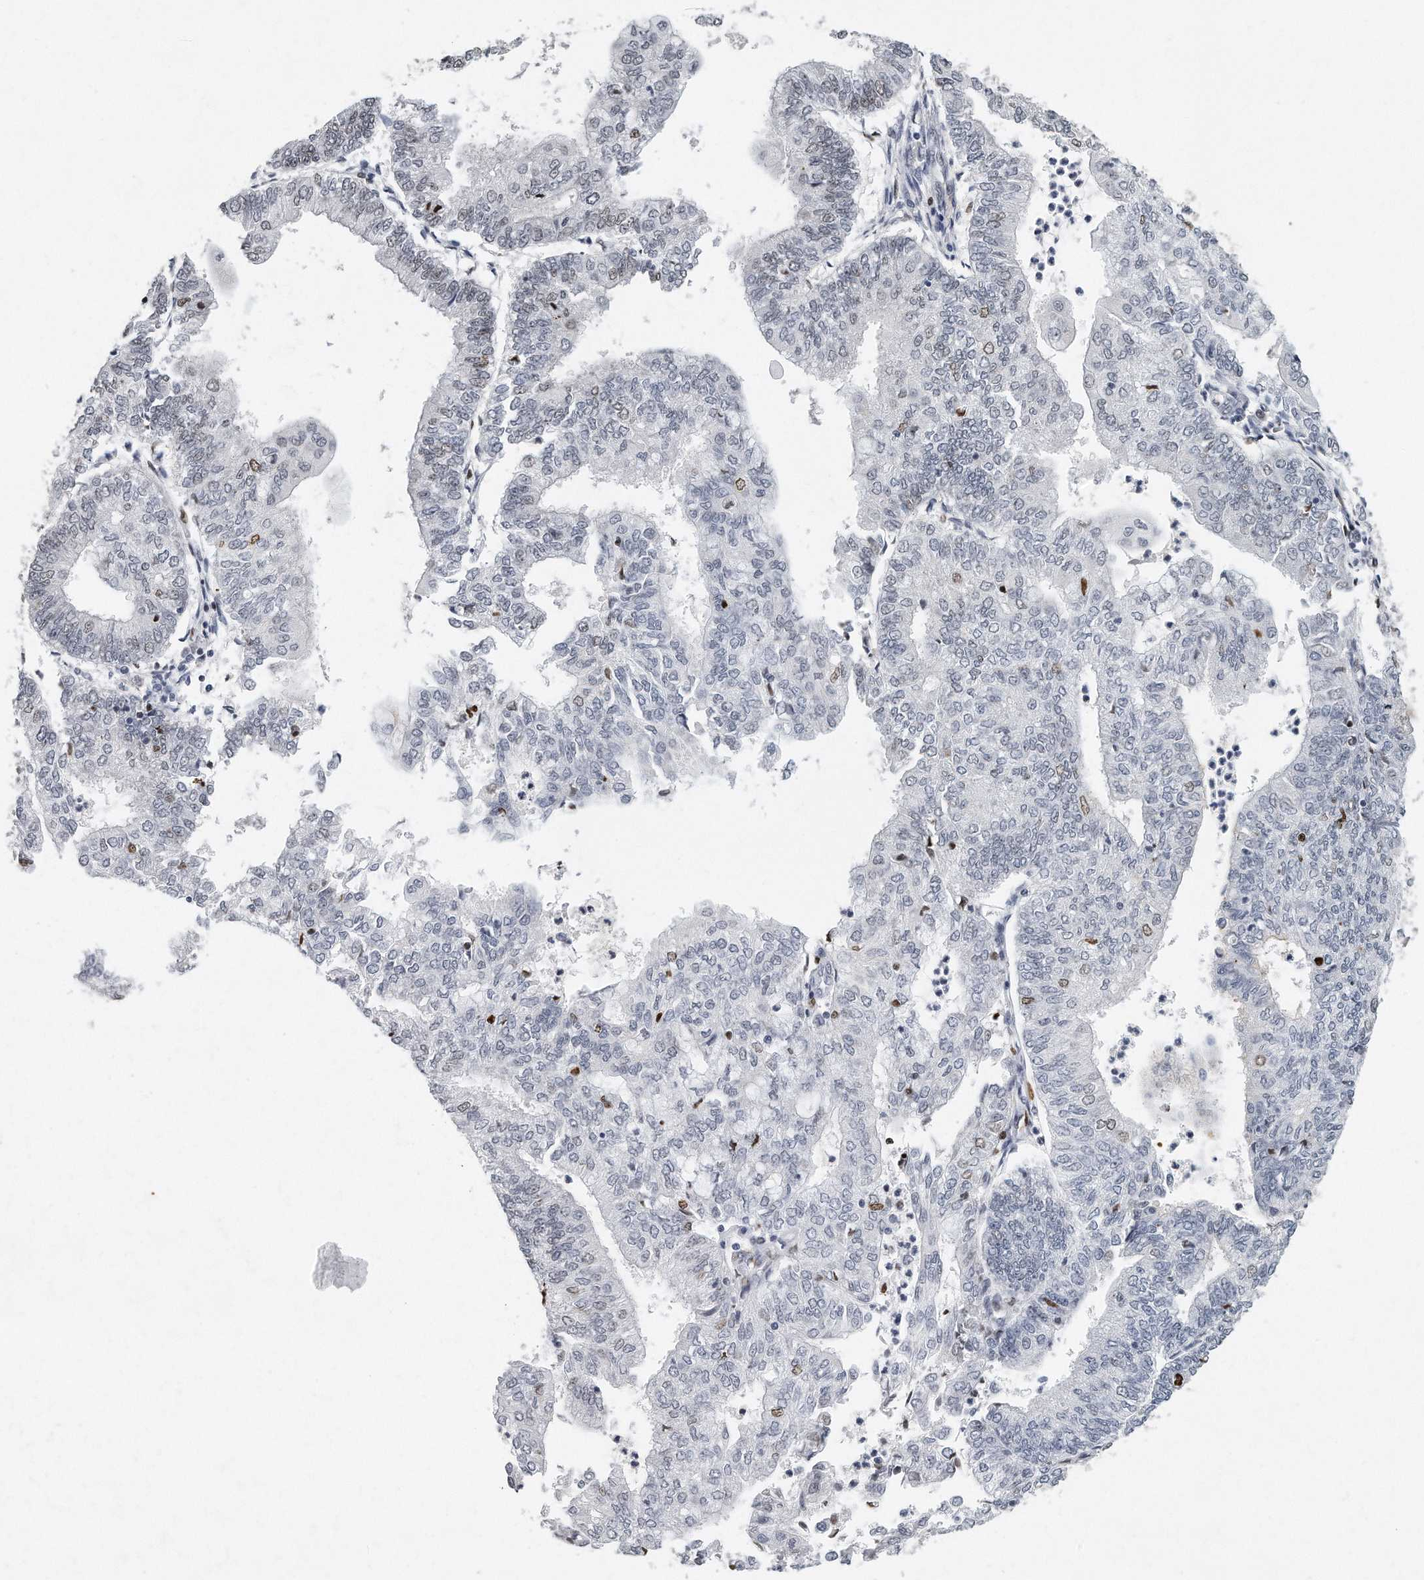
{"staining": {"intensity": "moderate", "quantity": "<25%", "location": "nuclear"}, "tissue": "endometrial cancer", "cell_type": "Tumor cells", "image_type": "cancer", "snomed": [{"axis": "morphology", "description": "Adenocarcinoma, NOS"}, {"axis": "topography", "description": "Endometrium"}], "caption": "Approximately <25% of tumor cells in endometrial adenocarcinoma exhibit moderate nuclear protein expression as visualized by brown immunohistochemical staining.", "gene": "CTBP2", "patient": {"sex": "female", "age": 59}}